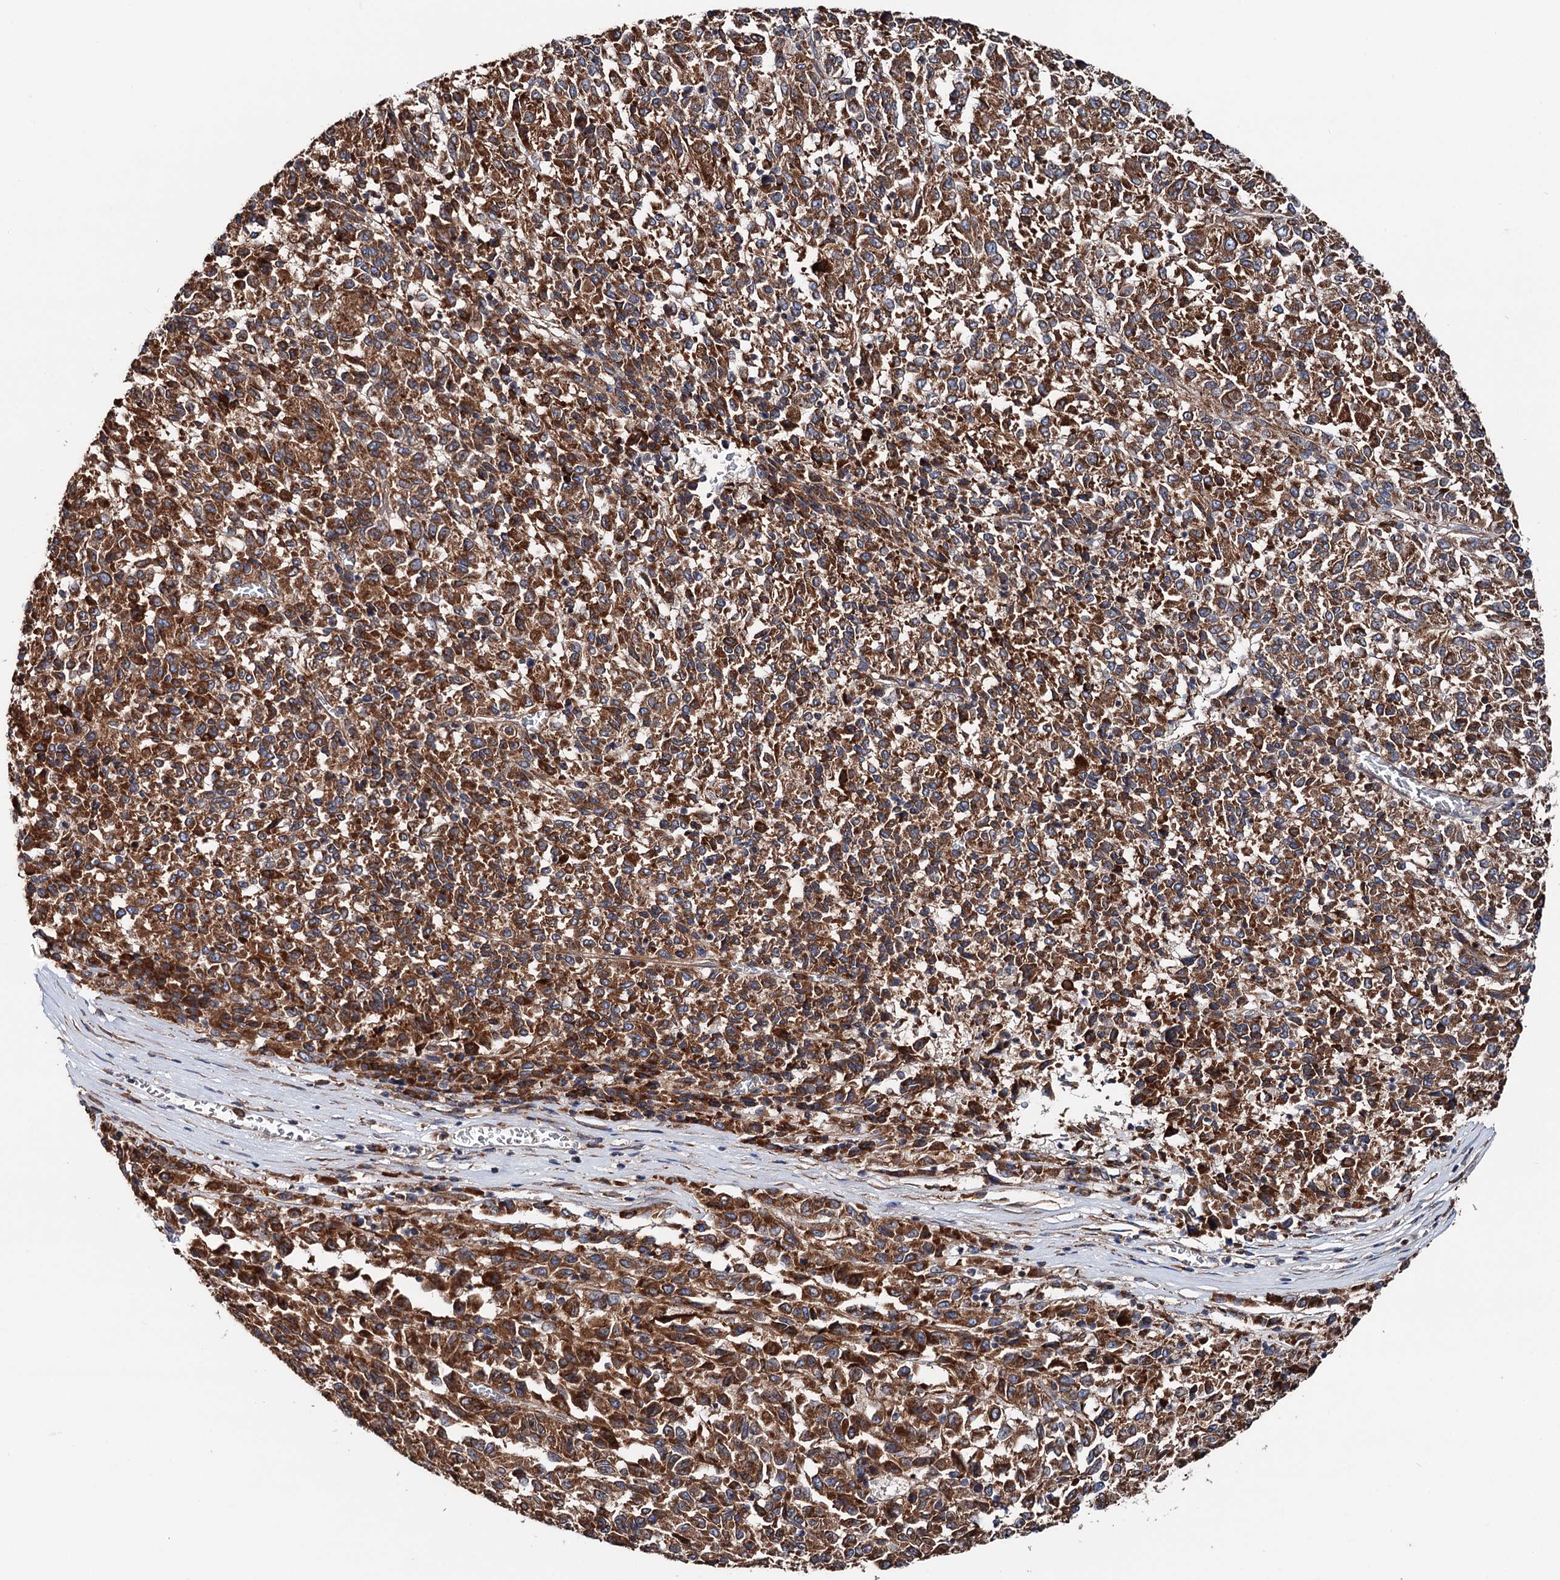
{"staining": {"intensity": "strong", "quantity": ">75%", "location": "cytoplasmic/membranous"}, "tissue": "melanoma", "cell_type": "Tumor cells", "image_type": "cancer", "snomed": [{"axis": "morphology", "description": "Malignant melanoma, Metastatic site"}, {"axis": "topography", "description": "Lung"}], "caption": "This image displays immunohistochemistry (IHC) staining of human melanoma, with high strong cytoplasmic/membranous staining in approximately >75% of tumor cells.", "gene": "ERP29", "patient": {"sex": "male", "age": 64}}